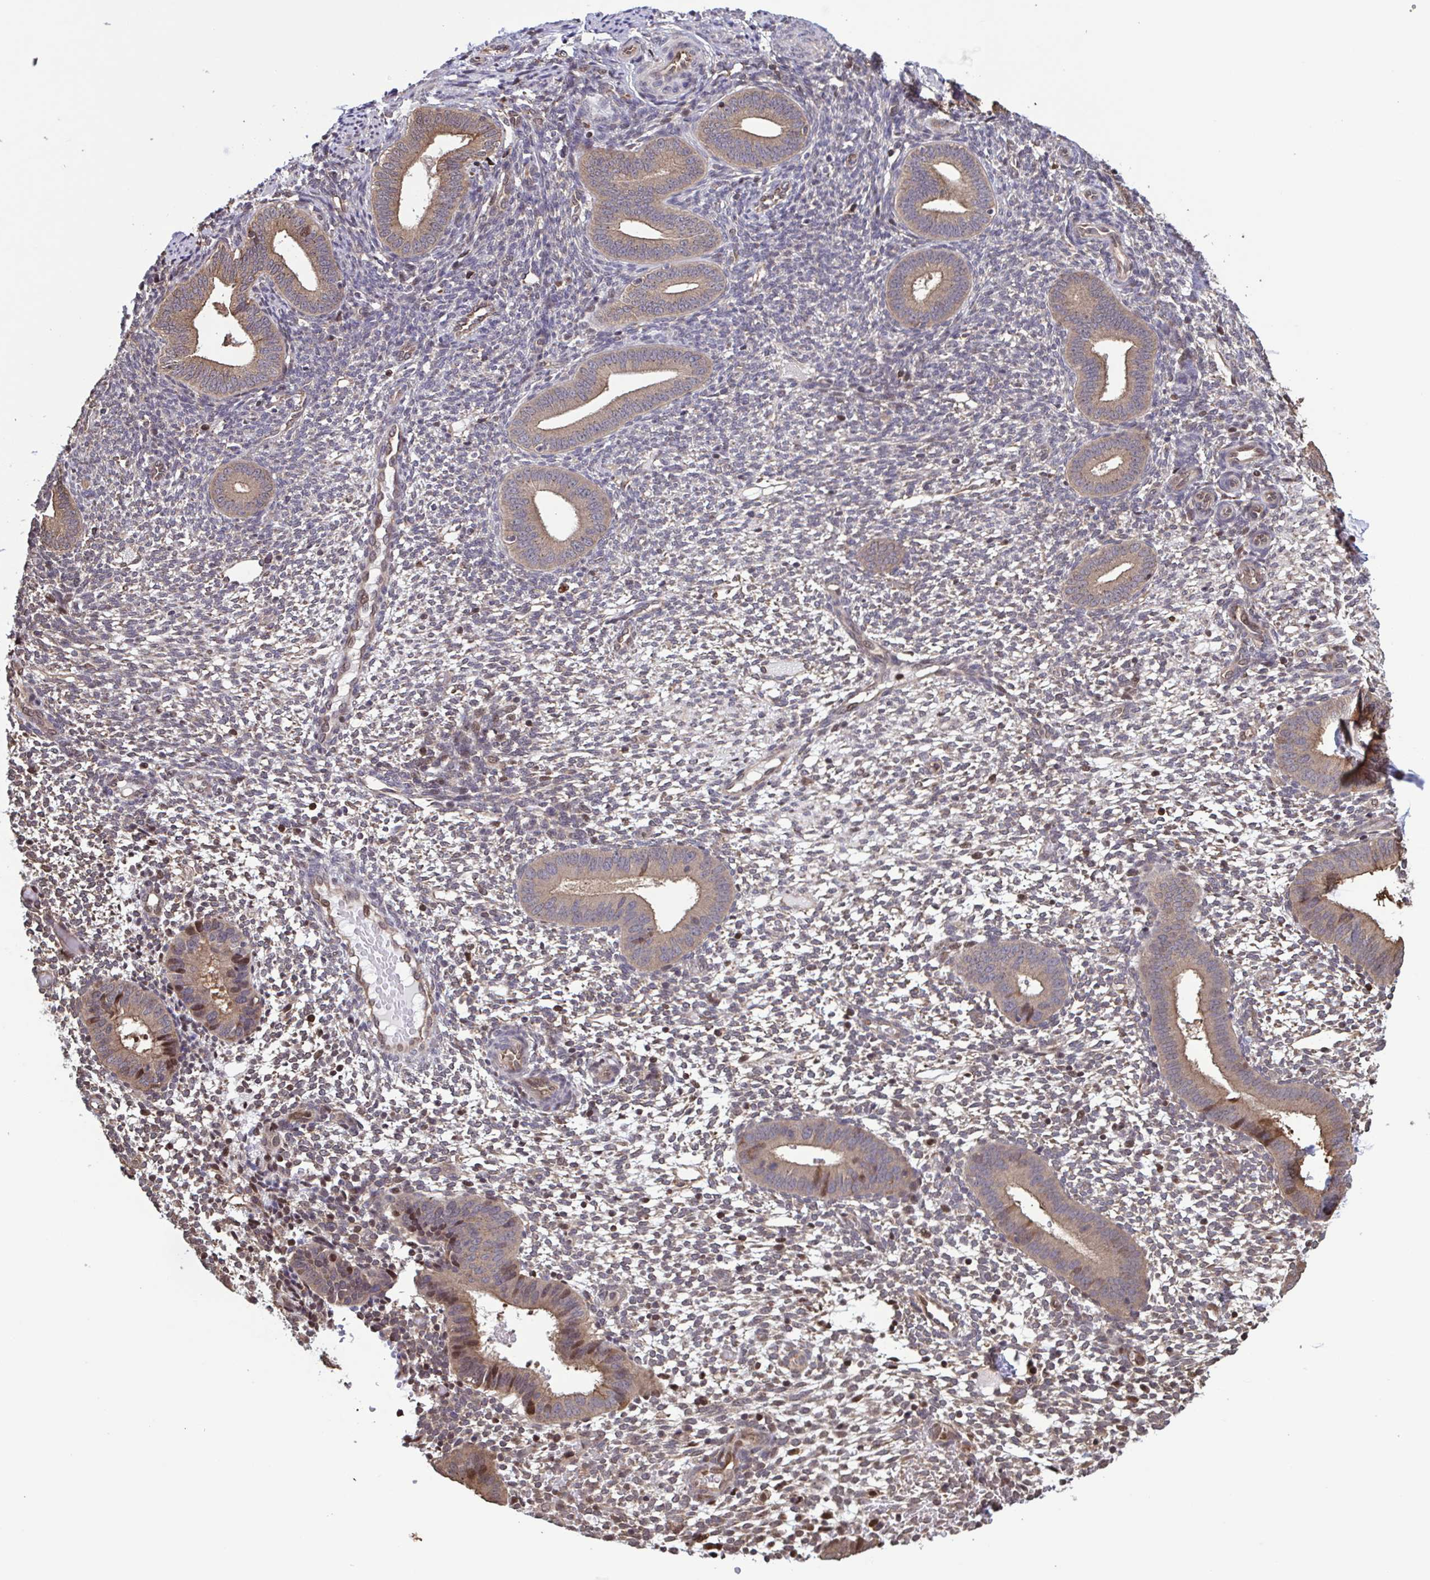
{"staining": {"intensity": "weak", "quantity": "25%-75%", "location": "cytoplasmic/membranous"}, "tissue": "endometrium", "cell_type": "Cells in endometrial stroma", "image_type": "normal", "snomed": [{"axis": "morphology", "description": "Normal tissue, NOS"}, {"axis": "topography", "description": "Endometrium"}], "caption": "Human endometrium stained with a brown dye demonstrates weak cytoplasmic/membranous positive expression in about 25%-75% of cells in endometrial stroma.", "gene": "SEC63", "patient": {"sex": "female", "age": 40}}